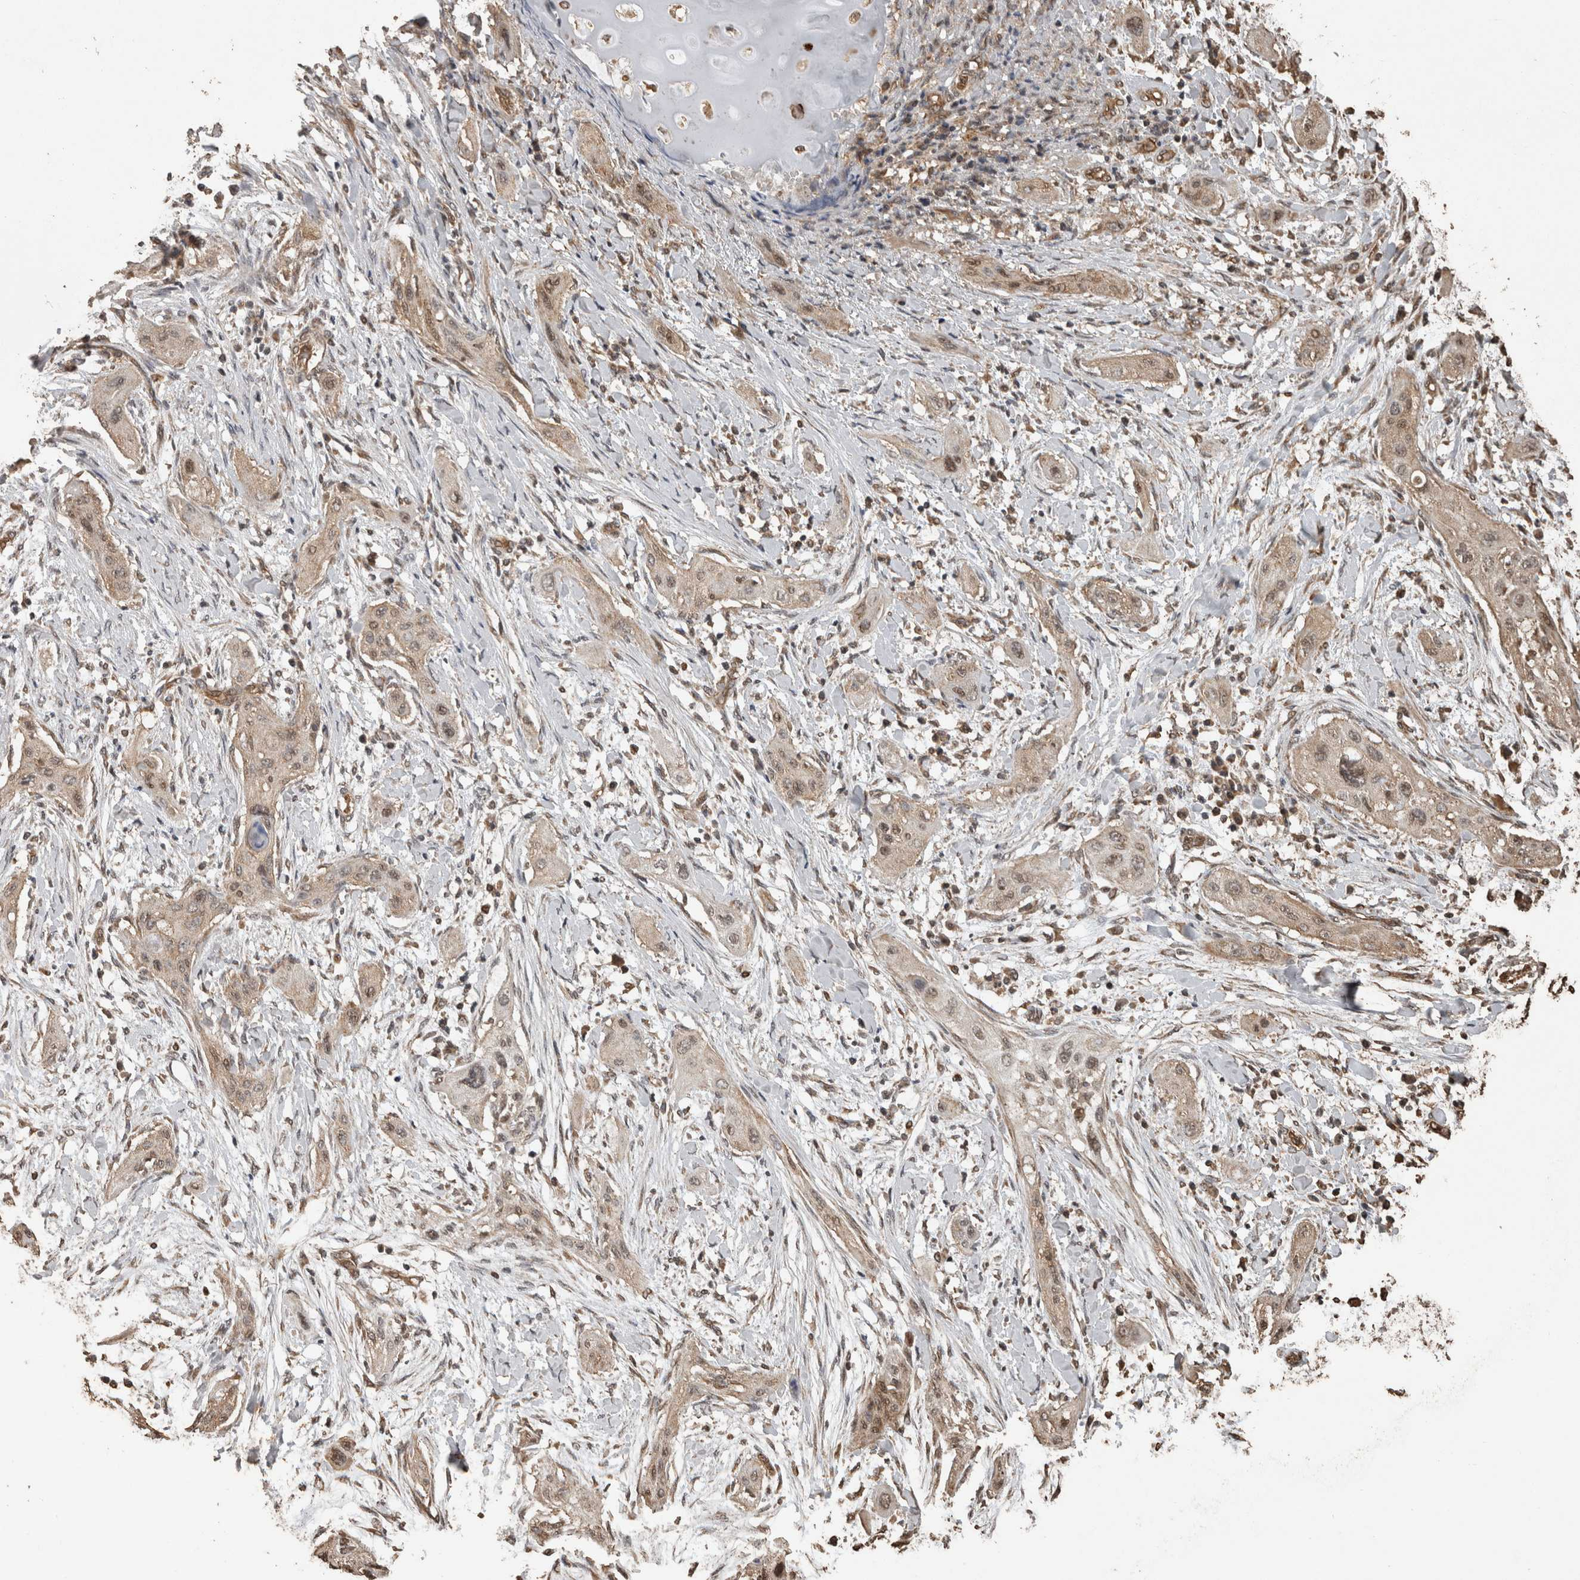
{"staining": {"intensity": "weak", "quantity": ">75%", "location": "cytoplasmic/membranous,nuclear"}, "tissue": "lung cancer", "cell_type": "Tumor cells", "image_type": "cancer", "snomed": [{"axis": "morphology", "description": "Squamous cell carcinoma, NOS"}, {"axis": "topography", "description": "Lung"}], "caption": "A low amount of weak cytoplasmic/membranous and nuclear positivity is identified in approximately >75% of tumor cells in lung cancer (squamous cell carcinoma) tissue.", "gene": "PINK1", "patient": {"sex": "female", "age": 47}}